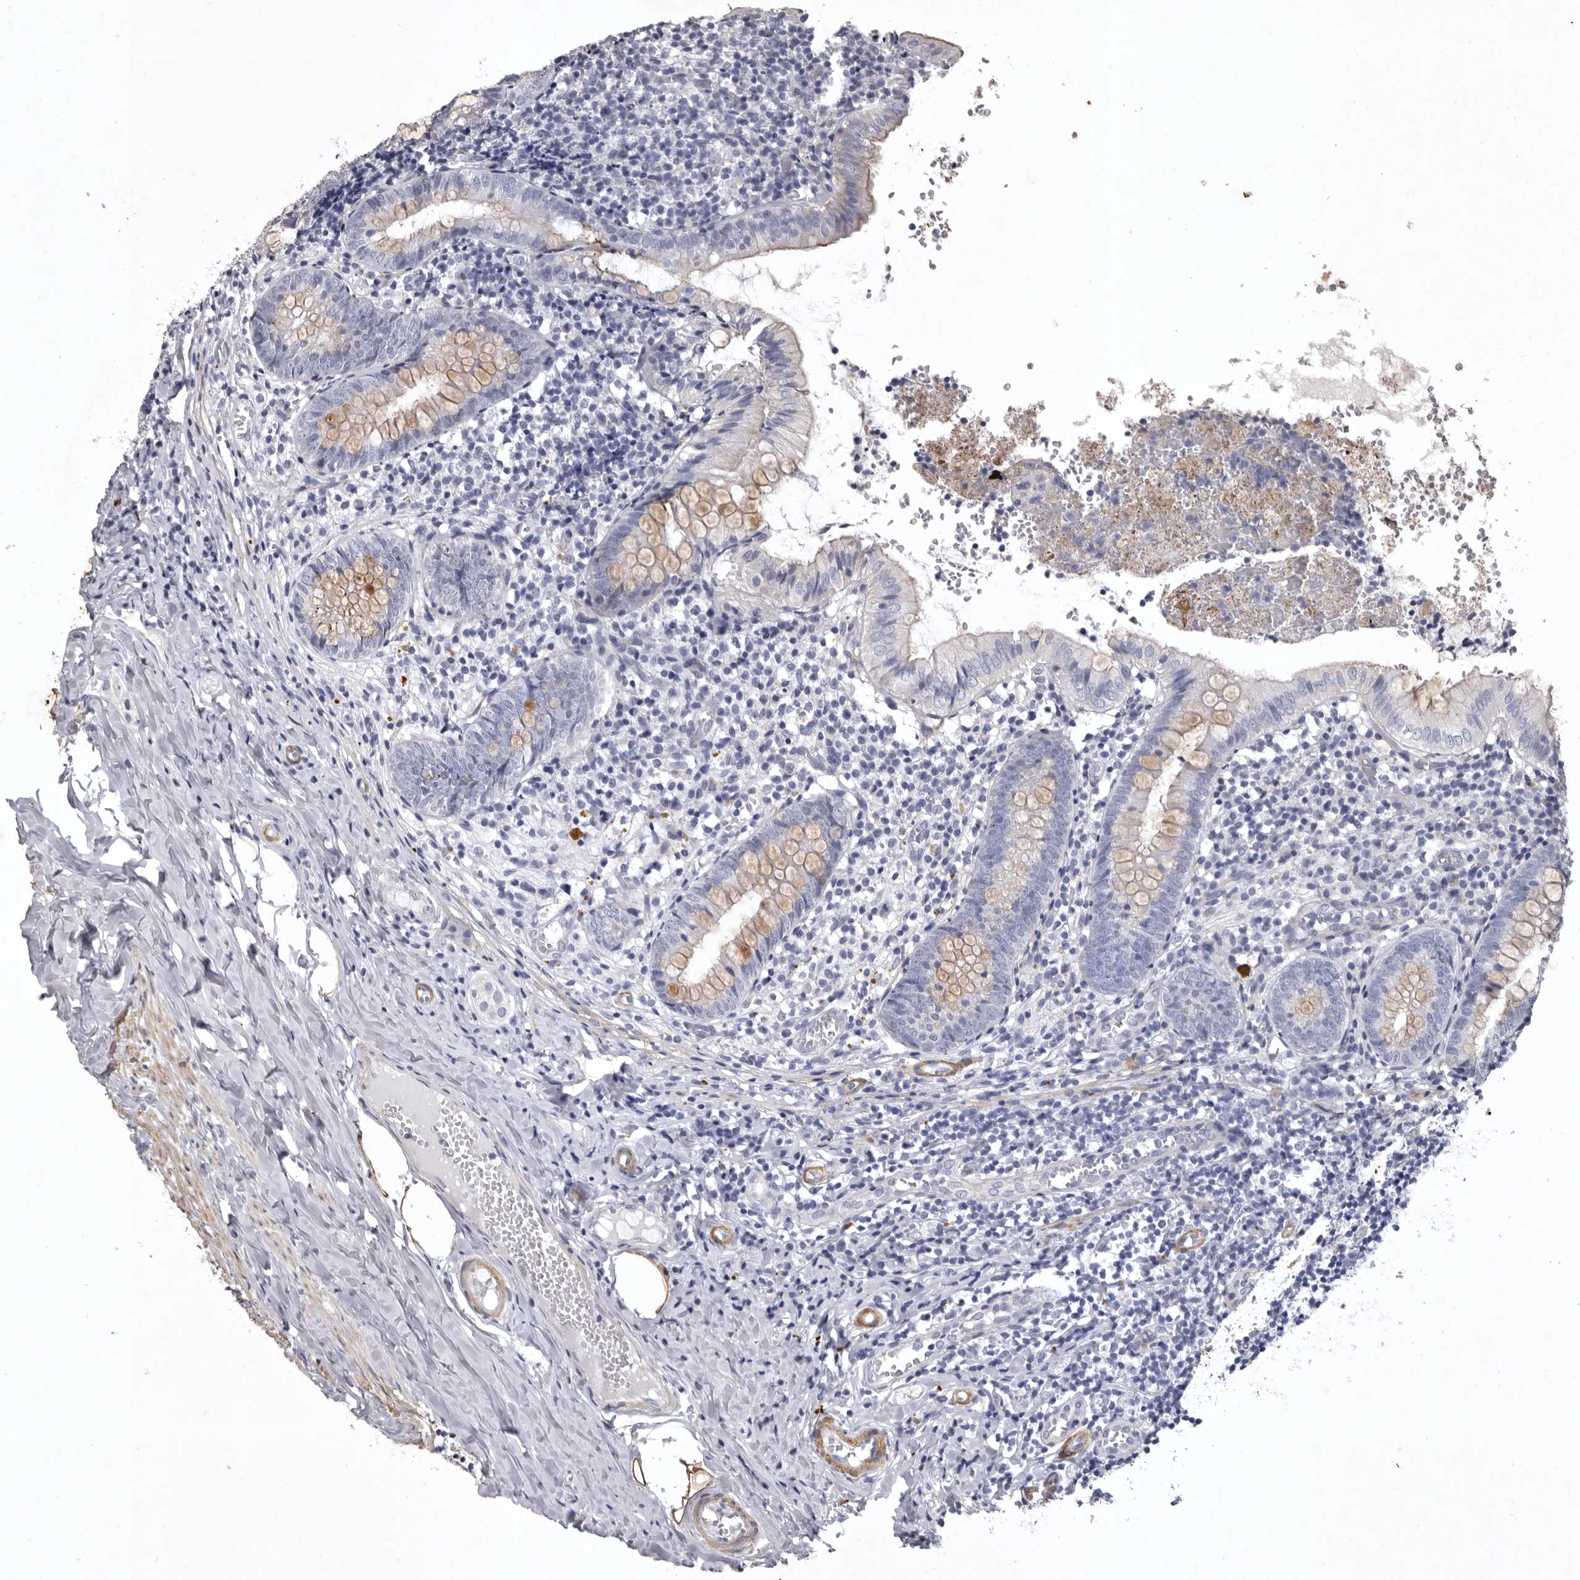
{"staining": {"intensity": "moderate", "quantity": "<25%", "location": "cytoplasmic/membranous"}, "tissue": "appendix", "cell_type": "Glandular cells", "image_type": "normal", "snomed": [{"axis": "morphology", "description": "Normal tissue, NOS"}, {"axis": "topography", "description": "Appendix"}], "caption": "High-power microscopy captured an IHC image of unremarkable appendix, revealing moderate cytoplasmic/membranous positivity in approximately <25% of glandular cells. The staining is performed using DAB (3,3'-diaminobenzidine) brown chromogen to label protein expression. The nuclei are counter-stained blue using hematoxylin.", "gene": "NKAIN4", "patient": {"sex": "male", "age": 8}}